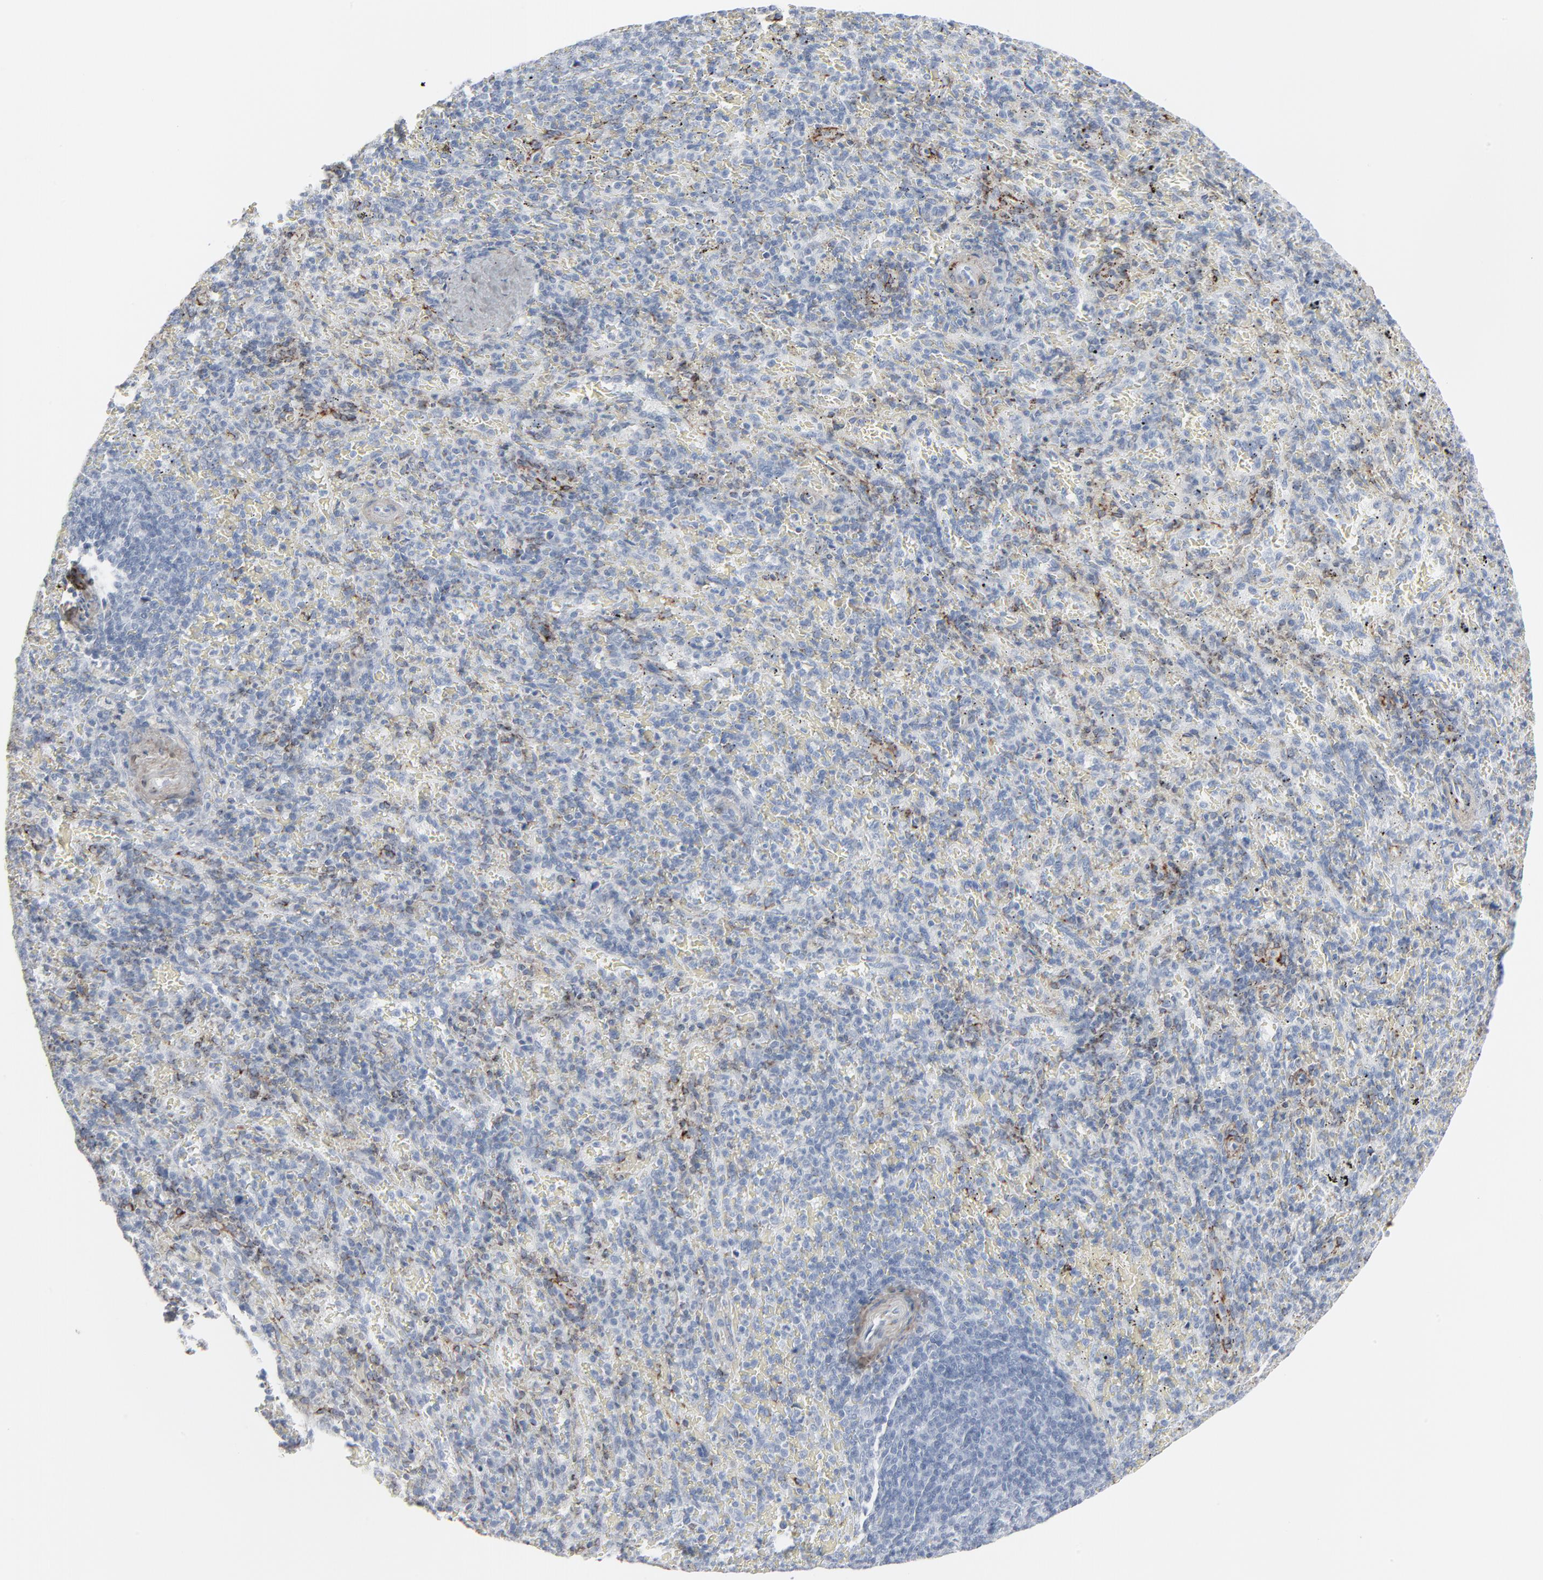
{"staining": {"intensity": "negative", "quantity": "none", "location": "none"}, "tissue": "spleen", "cell_type": "Cells in red pulp", "image_type": "normal", "snomed": [{"axis": "morphology", "description": "Normal tissue, NOS"}, {"axis": "topography", "description": "Spleen"}], "caption": "The immunohistochemistry (IHC) image has no significant positivity in cells in red pulp of spleen. (DAB (3,3'-diaminobenzidine) immunohistochemistry, high magnification).", "gene": "BGN", "patient": {"sex": "female", "age": 43}}